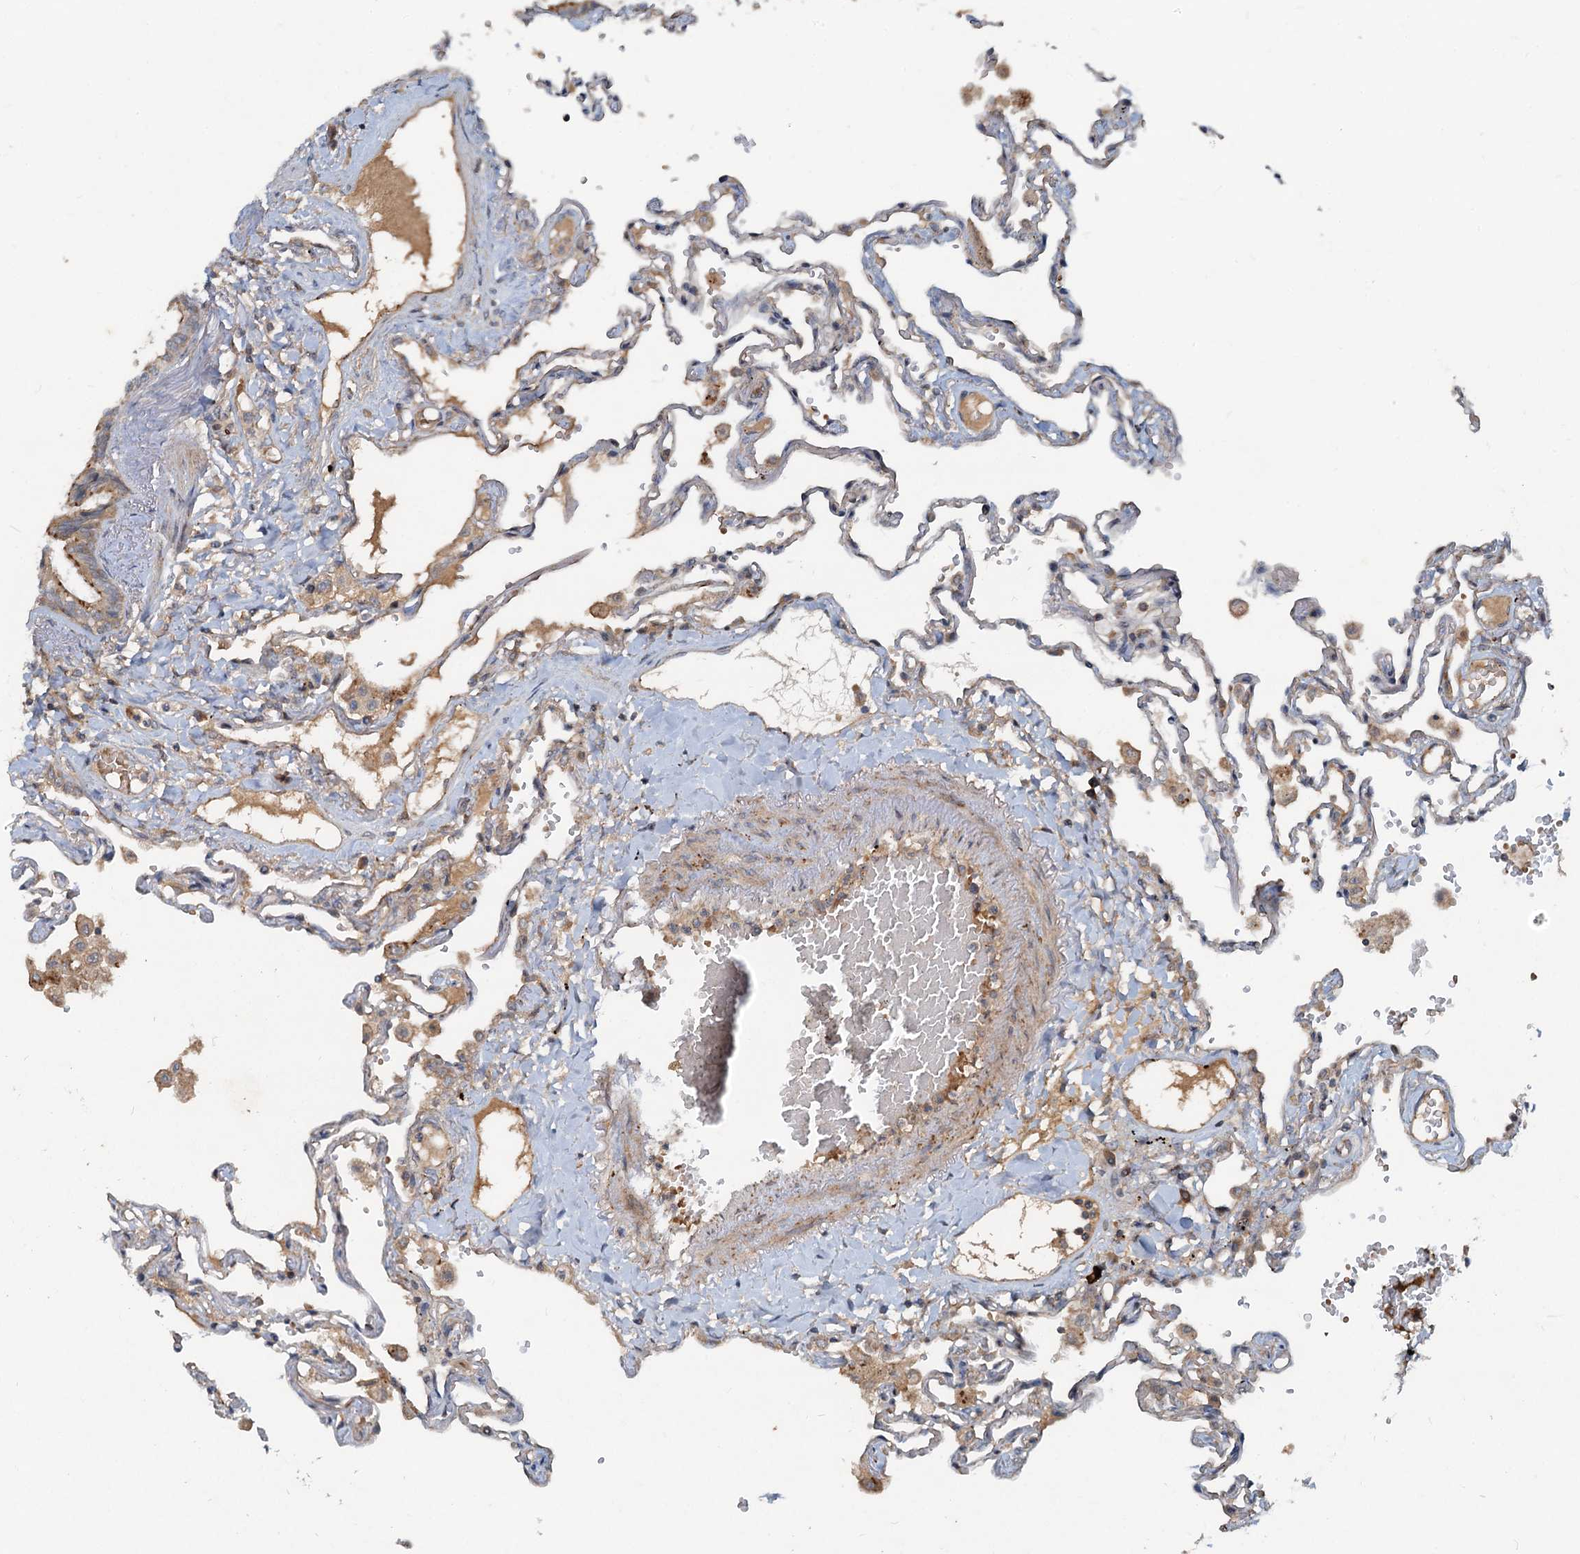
{"staining": {"intensity": "weak", "quantity": "25%-75%", "location": "cytoplasmic/membranous"}, "tissue": "lung", "cell_type": "Alveolar cells", "image_type": "normal", "snomed": [{"axis": "morphology", "description": "Normal tissue, NOS"}, {"axis": "topography", "description": "Lung"}], "caption": "Immunohistochemical staining of normal lung shows 25%-75% levels of weak cytoplasmic/membranous protein staining in about 25%-75% of alveolar cells. (brown staining indicates protein expression, while blue staining denotes nuclei).", "gene": "CEP68", "patient": {"sex": "female", "age": 67}}